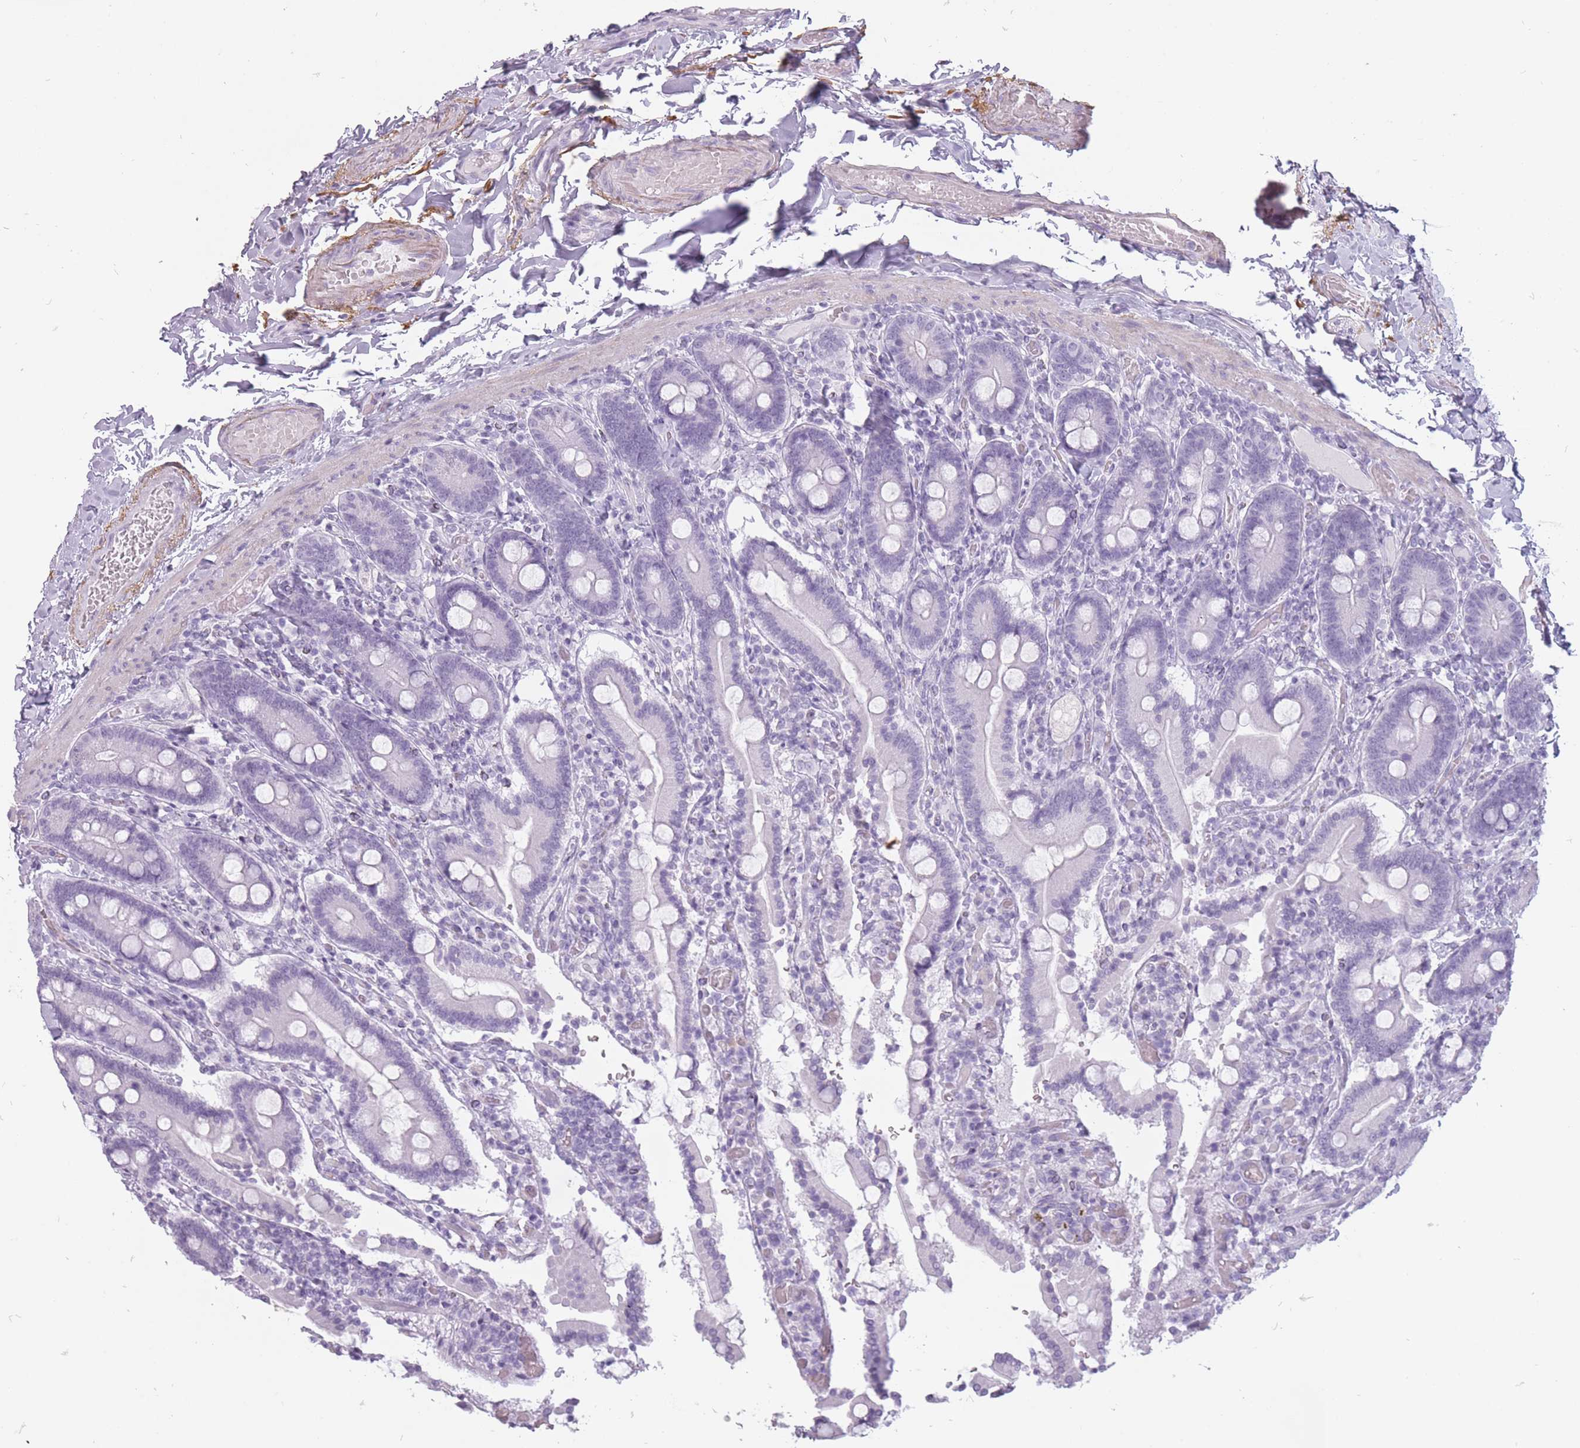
{"staining": {"intensity": "negative", "quantity": "none", "location": "none"}, "tissue": "duodenum", "cell_type": "Glandular cells", "image_type": "normal", "snomed": [{"axis": "morphology", "description": "Normal tissue, NOS"}, {"axis": "topography", "description": "Duodenum"}], "caption": "Immunohistochemistry (IHC) photomicrograph of normal duodenum: duodenum stained with DAB (3,3'-diaminobenzidine) exhibits no significant protein staining in glandular cells. (DAB immunohistochemistry (IHC), high magnification).", "gene": "RFX4", "patient": {"sex": "male", "age": 55}}